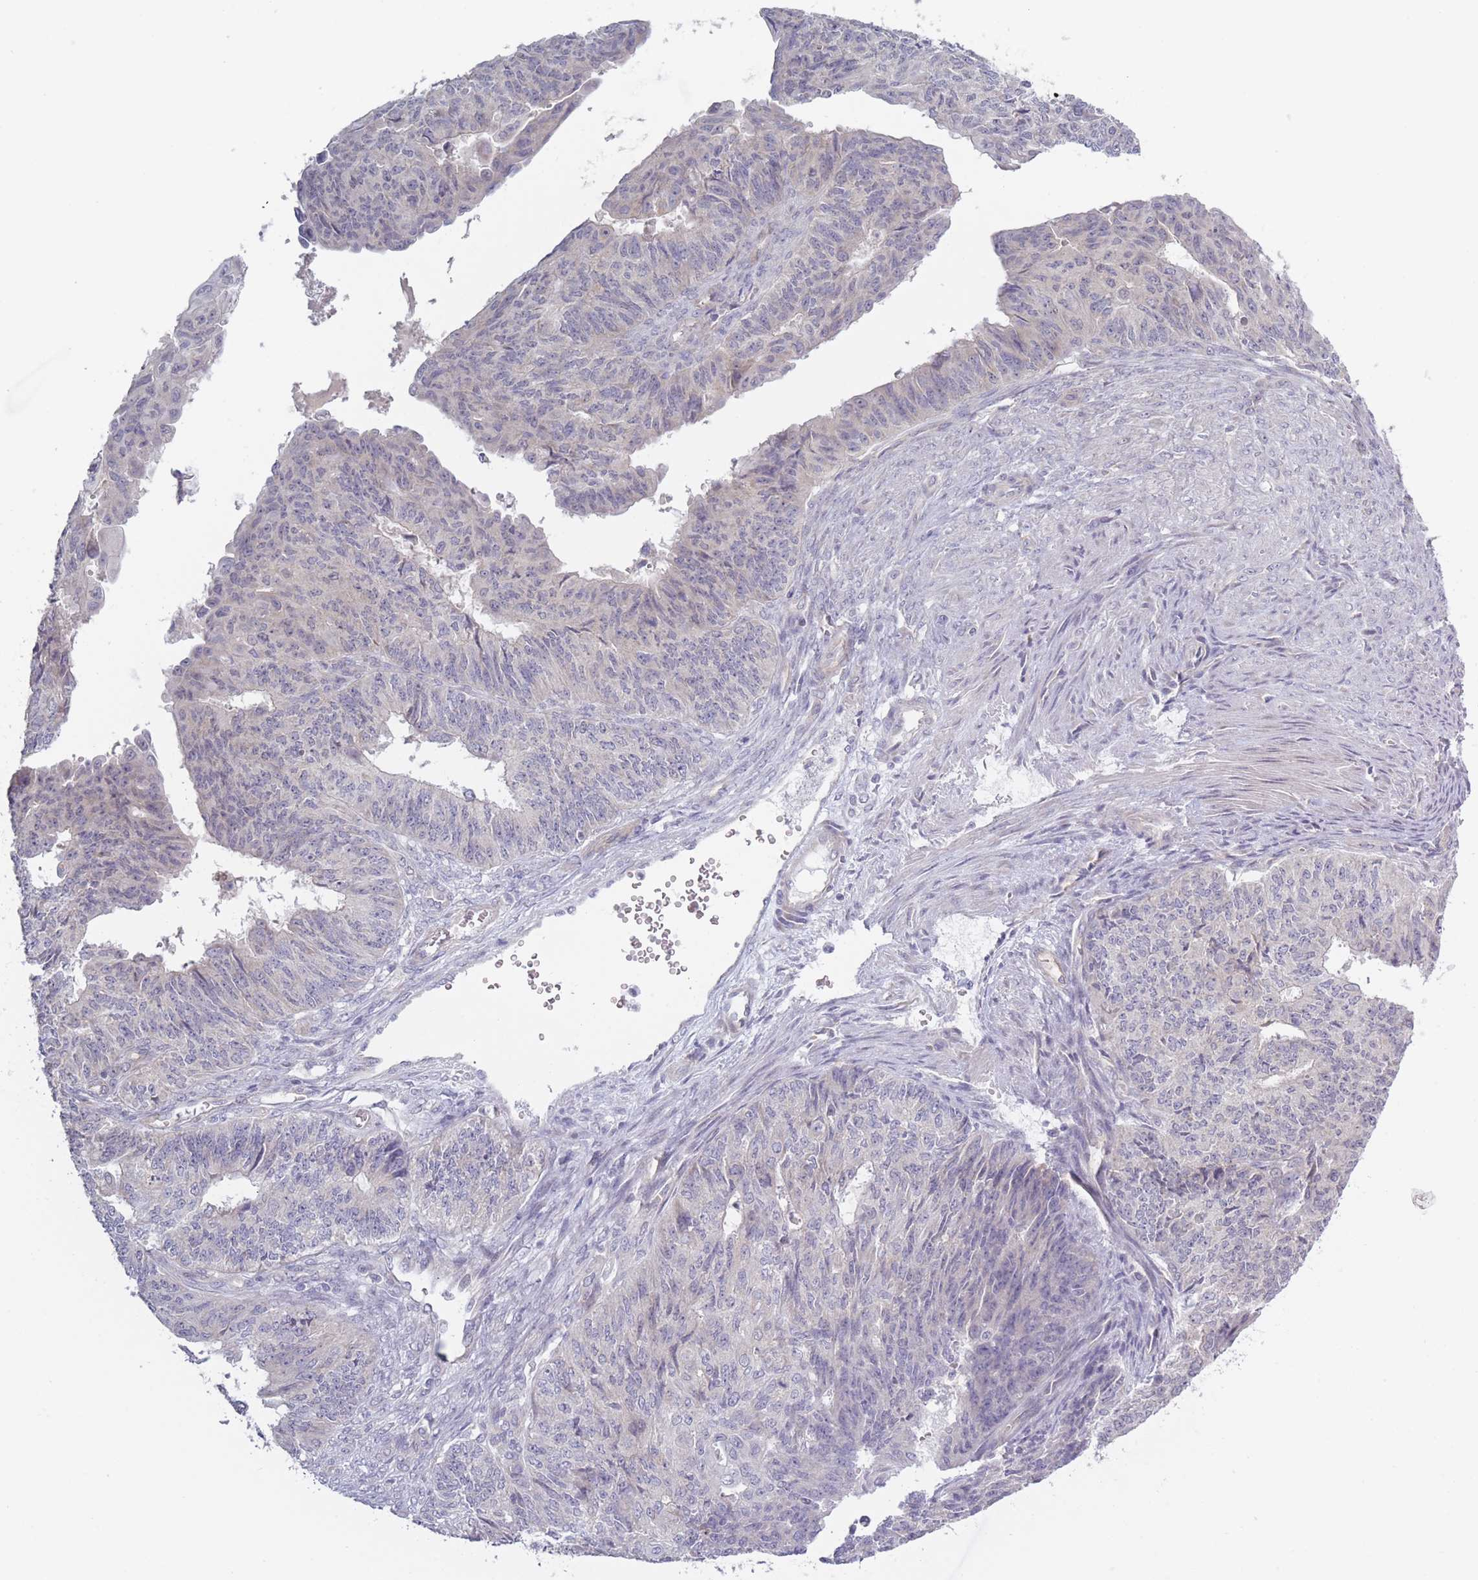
{"staining": {"intensity": "negative", "quantity": "none", "location": "none"}, "tissue": "endometrial cancer", "cell_type": "Tumor cells", "image_type": "cancer", "snomed": [{"axis": "morphology", "description": "Adenocarcinoma, NOS"}, {"axis": "topography", "description": "Endometrium"}], "caption": "The histopathology image shows no significant positivity in tumor cells of endometrial adenocarcinoma.", "gene": "FAM227B", "patient": {"sex": "female", "age": 32}}